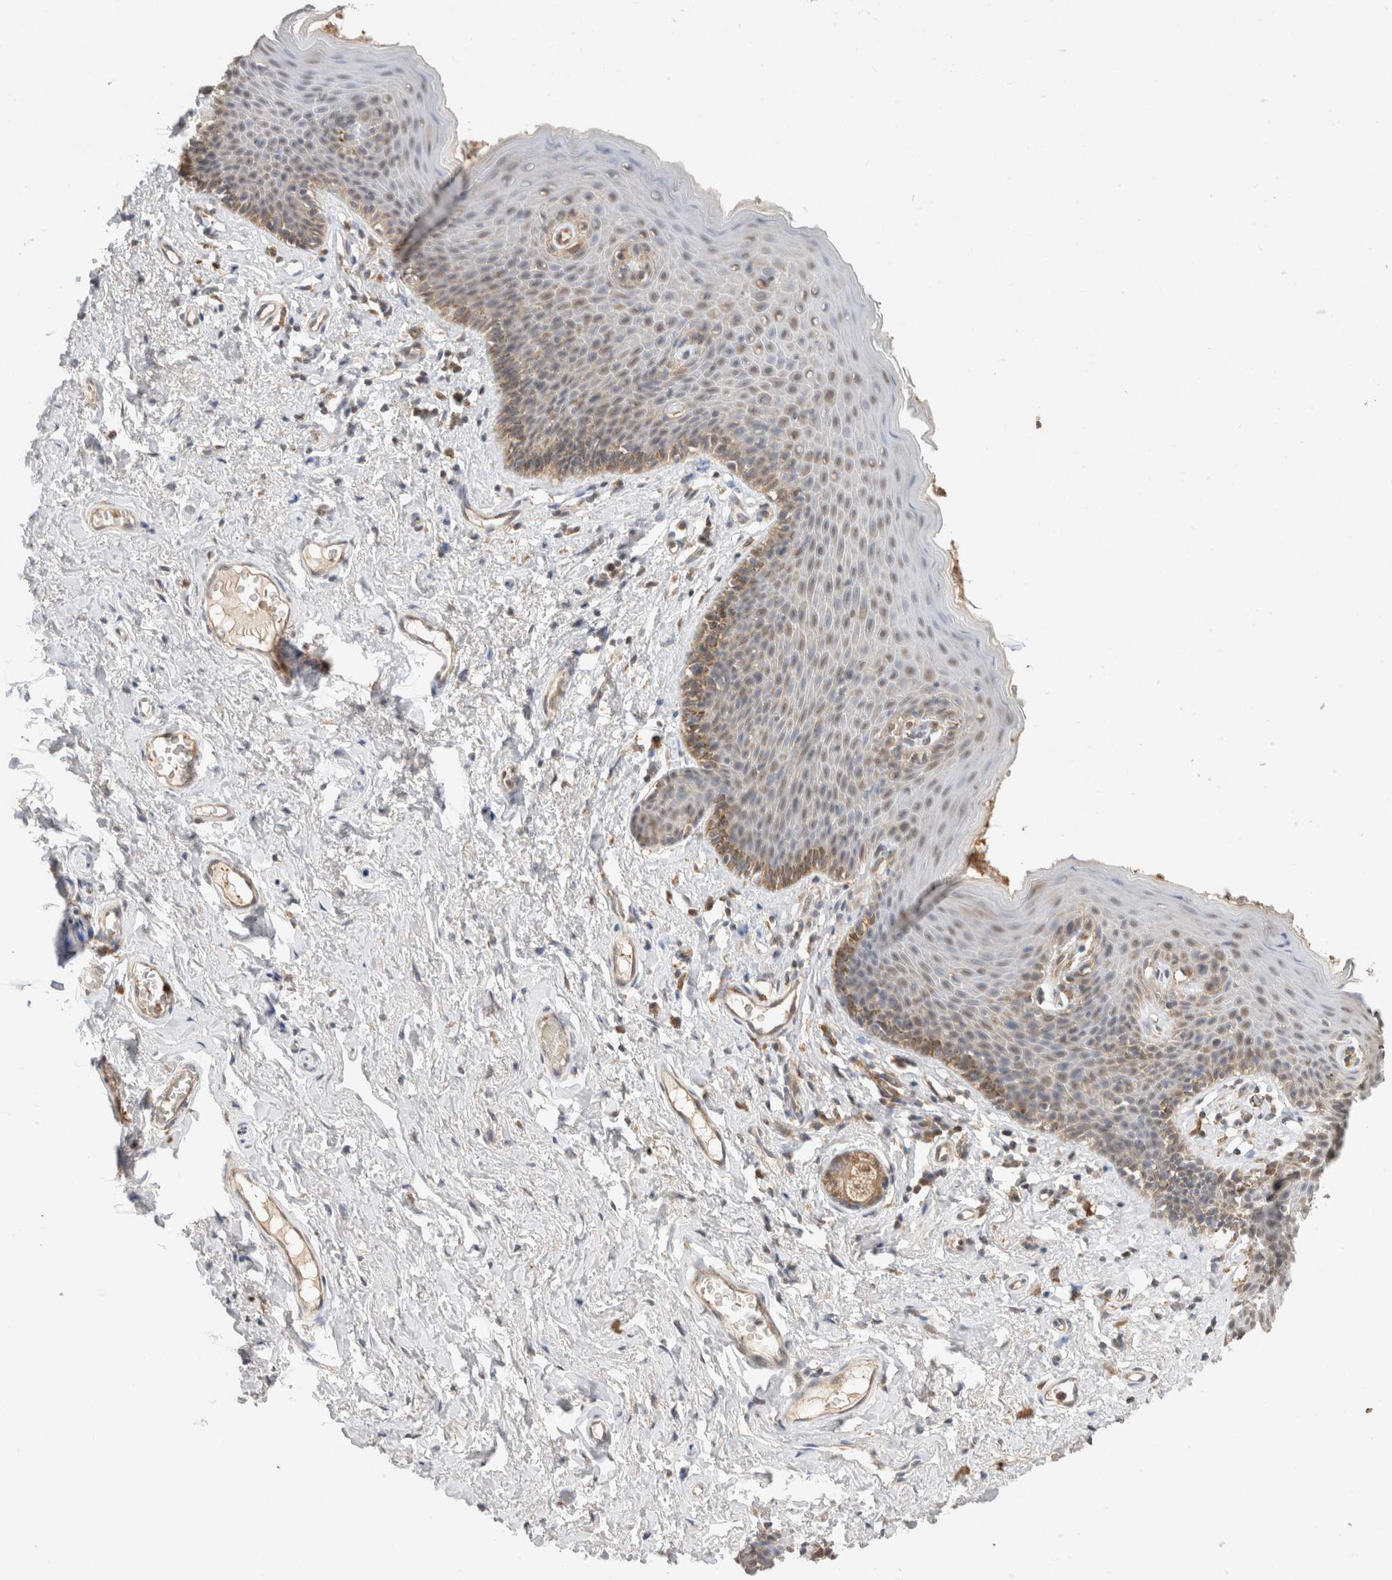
{"staining": {"intensity": "moderate", "quantity": ">75%", "location": "cytoplasmic/membranous,nuclear"}, "tissue": "skin", "cell_type": "Epidermal cells", "image_type": "normal", "snomed": [{"axis": "morphology", "description": "Normal tissue, NOS"}, {"axis": "topography", "description": "Vulva"}], "caption": "Immunohistochemistry (IHC) of unremarkable skin displays medium levels of moderate cytoplasmic/membranous,nuclear positivity in about >75% of epidermal cells.", "gene": "CA13", "patient": {"sex": "female", "age": 66}}